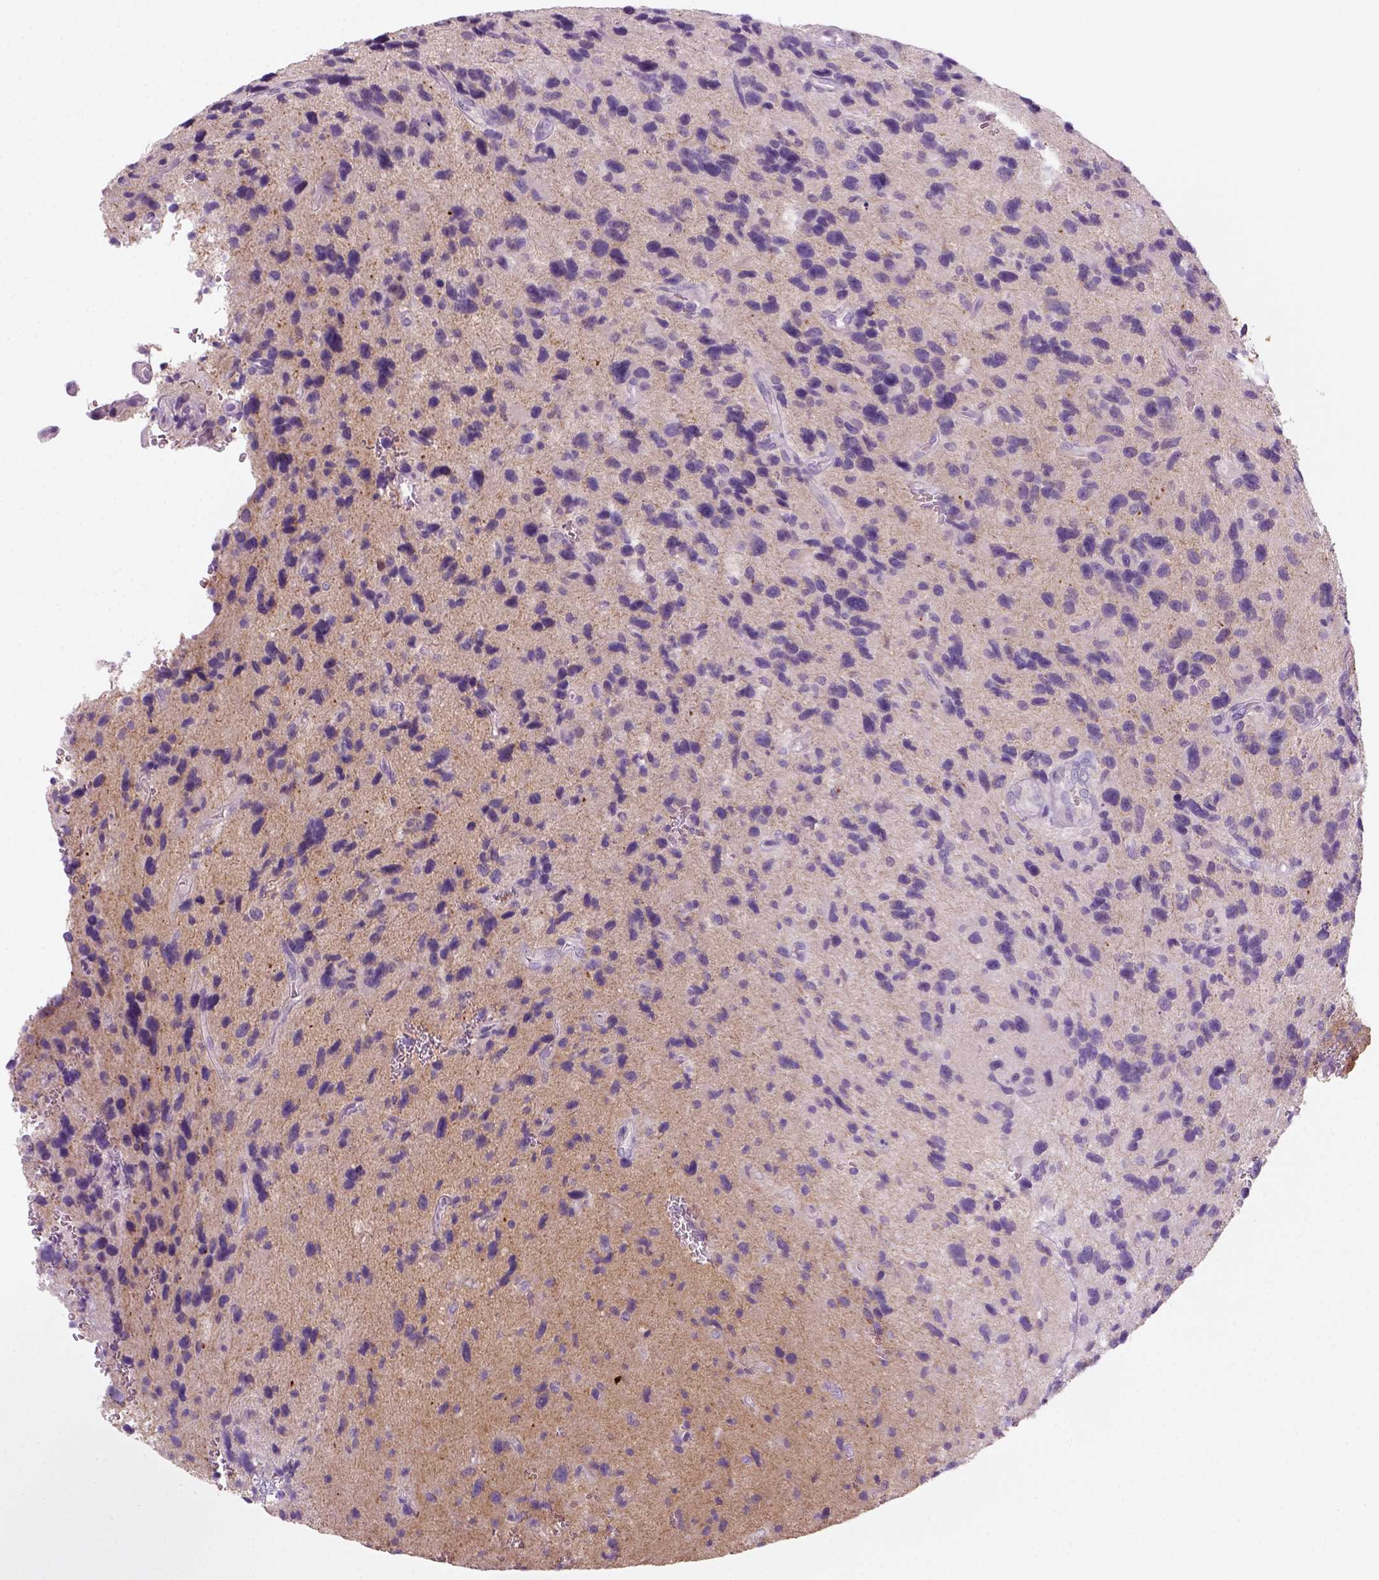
{"staining": {"intensity": "negative", "quantity": "none", "location": "none"}, "tissue": "glioma", "cell_type": "Tumor cells", "image_type": "cancer", "snomed": [{"axis": "morphology", "description": "Glioma, malignant, NOS"}, {"axis": "morphology", "description": "Glioma, malignant, High grade"}, {"axis": "topography", "description": "Brain"}], "caption": "Glioma (malignant) was stained to show a protein in brown. There is no significant positivity in tumor cells. Brightfield microscopy of immunohistochemistry (IHC) stained with DAB (brown) and hematoxylin (blue), captured at high magnification.", "gene": "GOT1", "patient": {"sex": "female", "age": 71}}